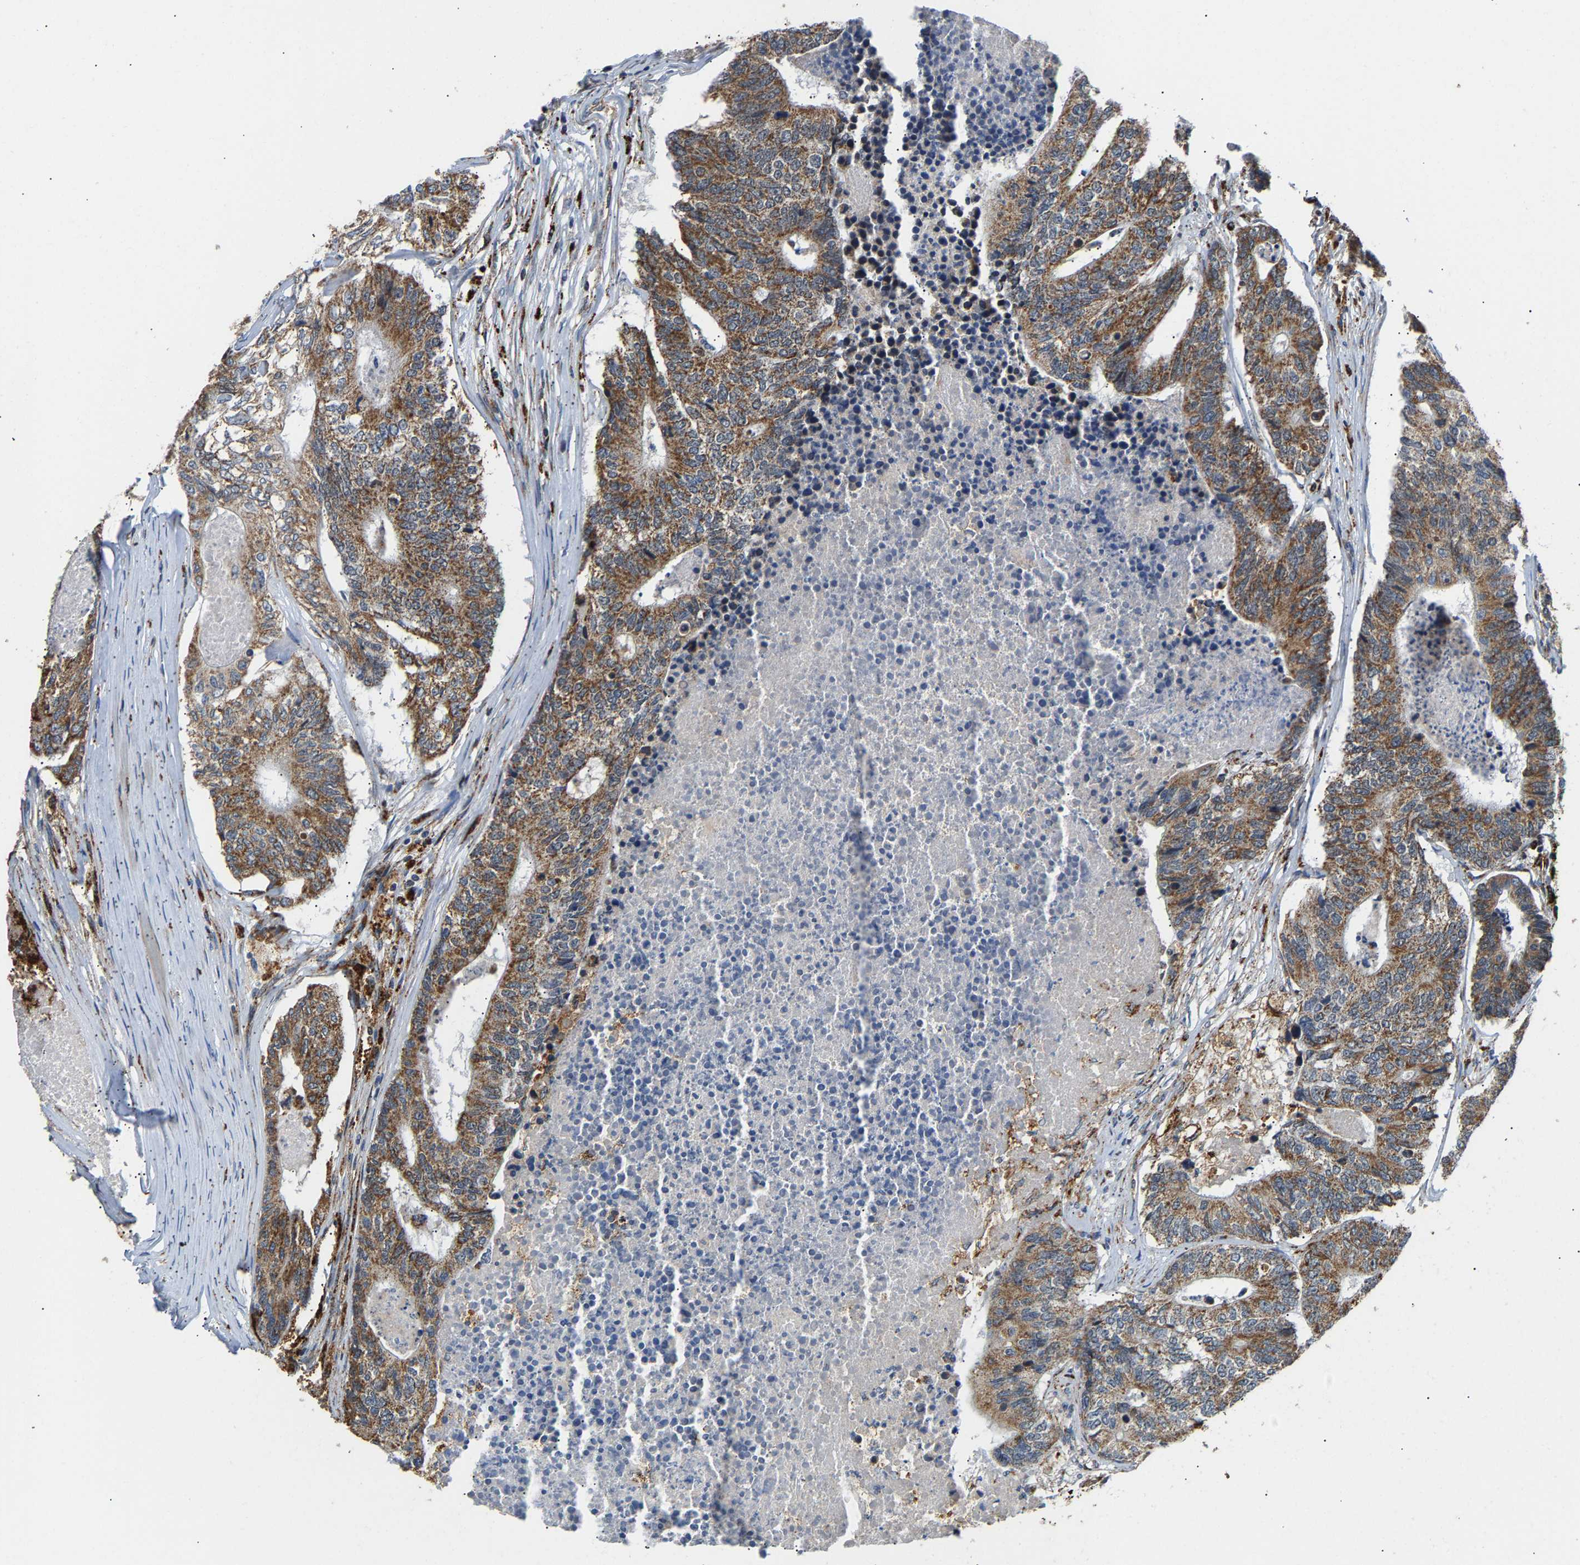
{"staining": {"intensity": "moderate", "quantity": ">75%", "location": "cytoplasmic/membranous"}, "tissue": "colorectal cancer", "cell_type": "Tumor cells", "image_type": "cancer", "snomed": [{"axis": "morphology", "description": "Adenocarcinoma, NOS"}, {"axis": "topography", "description": "Colon"}], "caption": "Brown immunohistochemical staining in human colorectal cancer displays moderate cytoplasmic/membranous expression in approximately >75% of tumor cells.", "gene": "GIMAP7", "patient": {"sex": "female", "age": 67}}